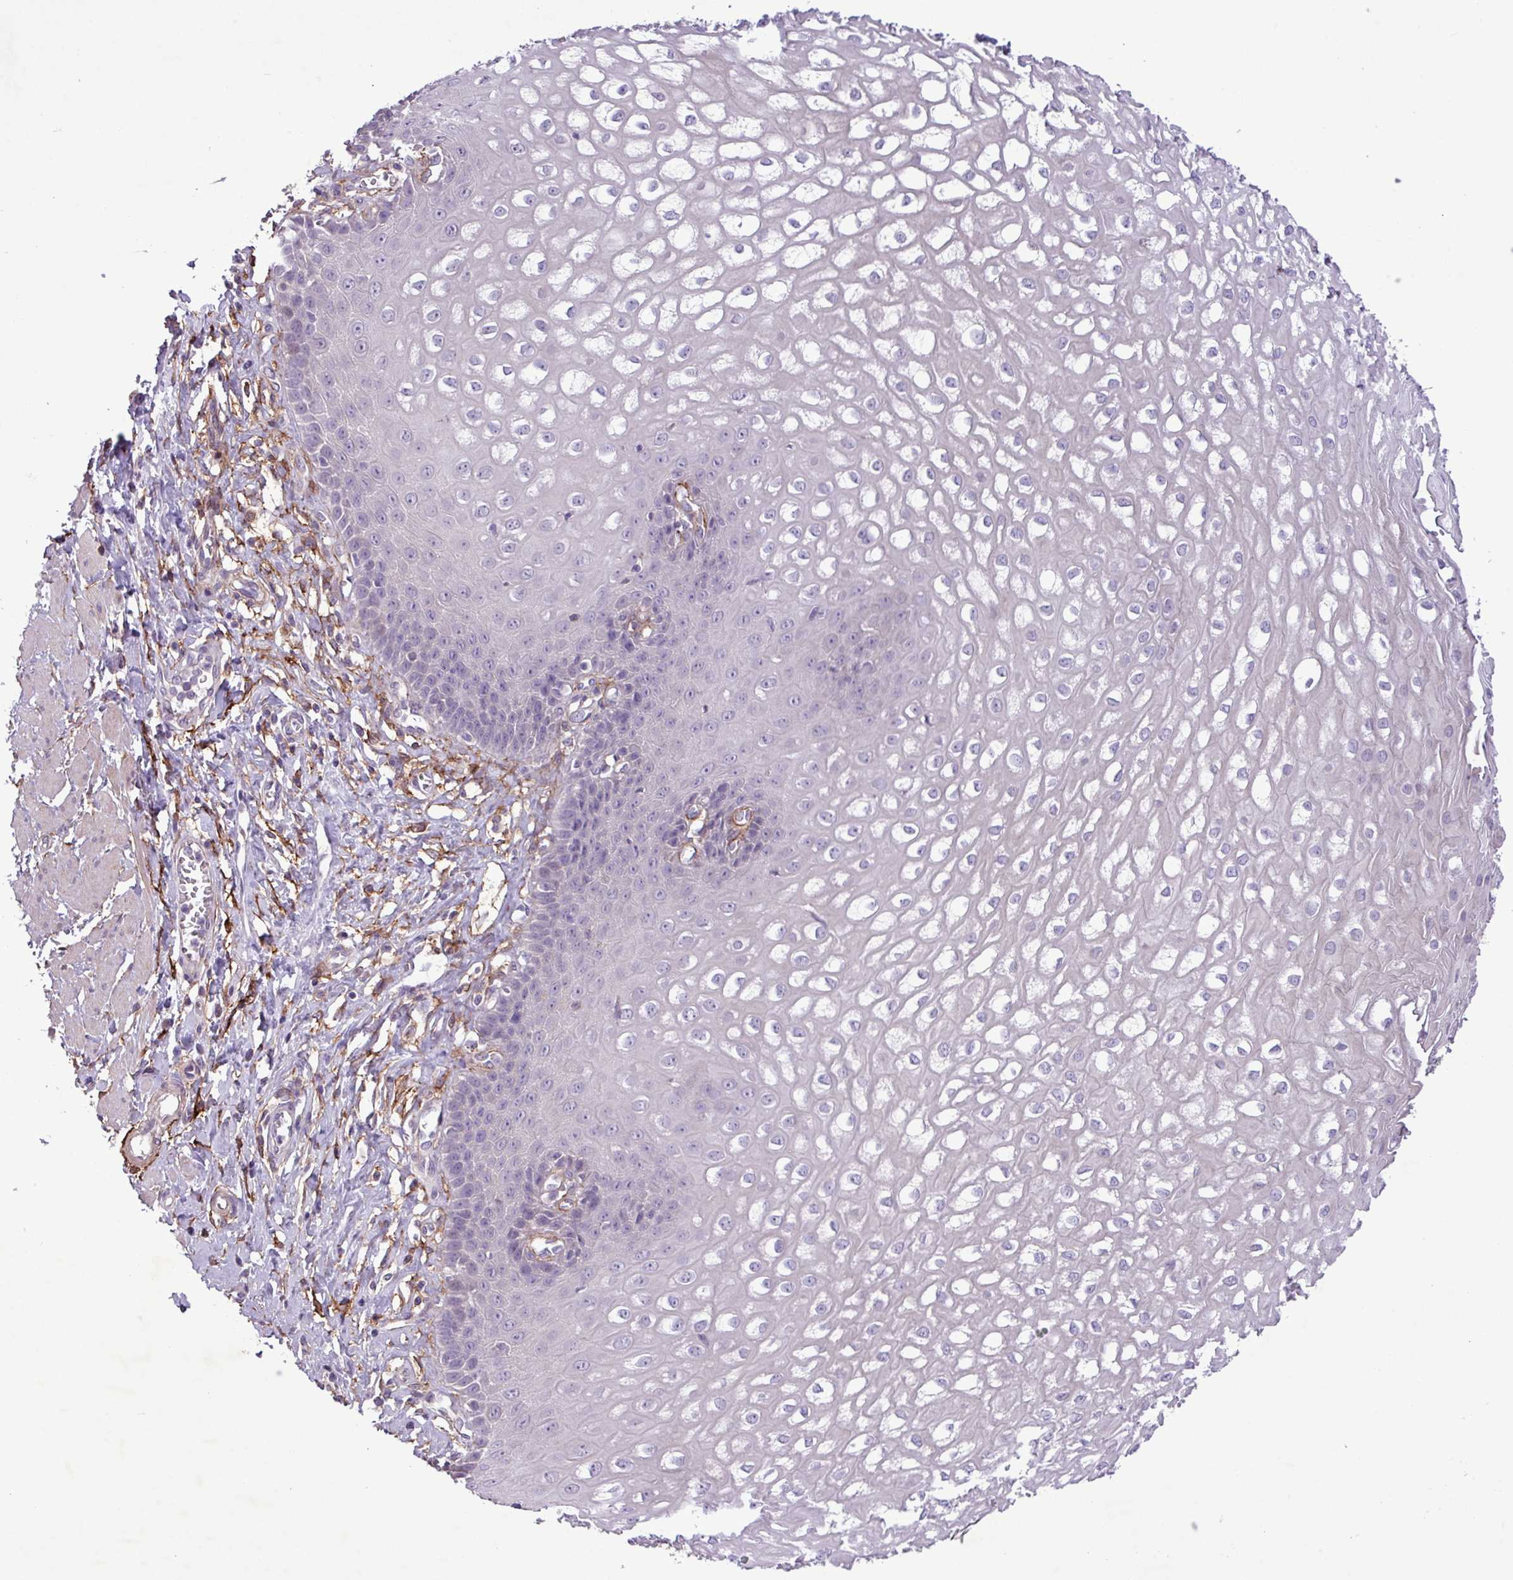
{"staining": {"intensity": "negative", "quantity": "none", "location": "none"}, "tissue": "esophagus", "cell_type": "Squamous epithelial cells", "image_type": "normal", "snomed": [{"axis": "morphology", "description": "Normal tissue, NOS"}, {"axis": "topography", "description": "Esophagus"}], "caption": "Micrograph shows no significant protein positivity in squamous epithelial cells of normal esophagus.", "gene": "CD248", "patient": {"sex": "male", "age": 67}}